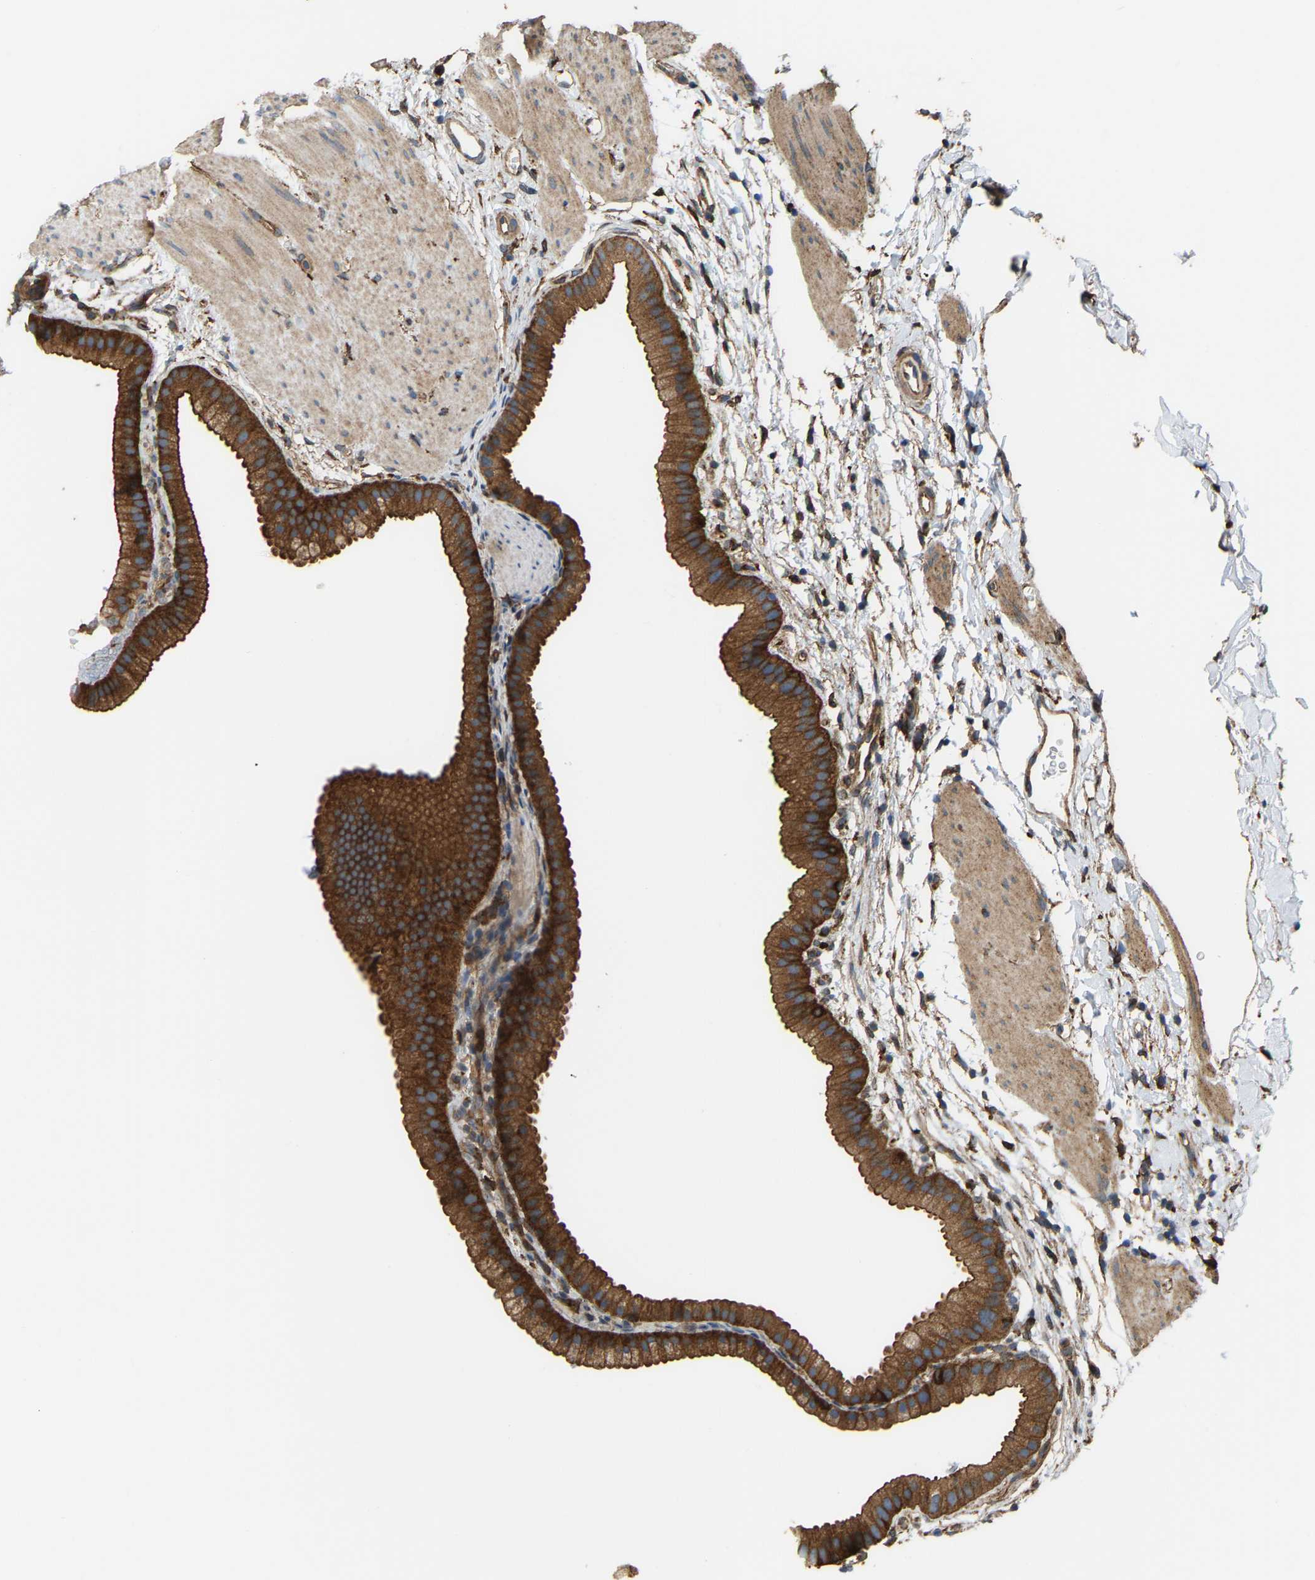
{"staining": {"intensity": "strong", "quantity": ">75%", "location": "cytoplasmic/membranous"}, "tissue": "gallbladder", "cell_type": "Glandular cells", "image_type": "normal", "snomed": [{"axis": "morphology", "description": "Normal tissue, NOS"}, {"axis": "topography", "description": "Gallbladder"}], "caption": "Protein staining shows strong cytoplasmic/membranous expression in approximately >75% of glandular cells in benign gallbladder.", "gene": "PICALM", "patient": {"sex": "female", "age": 64}}